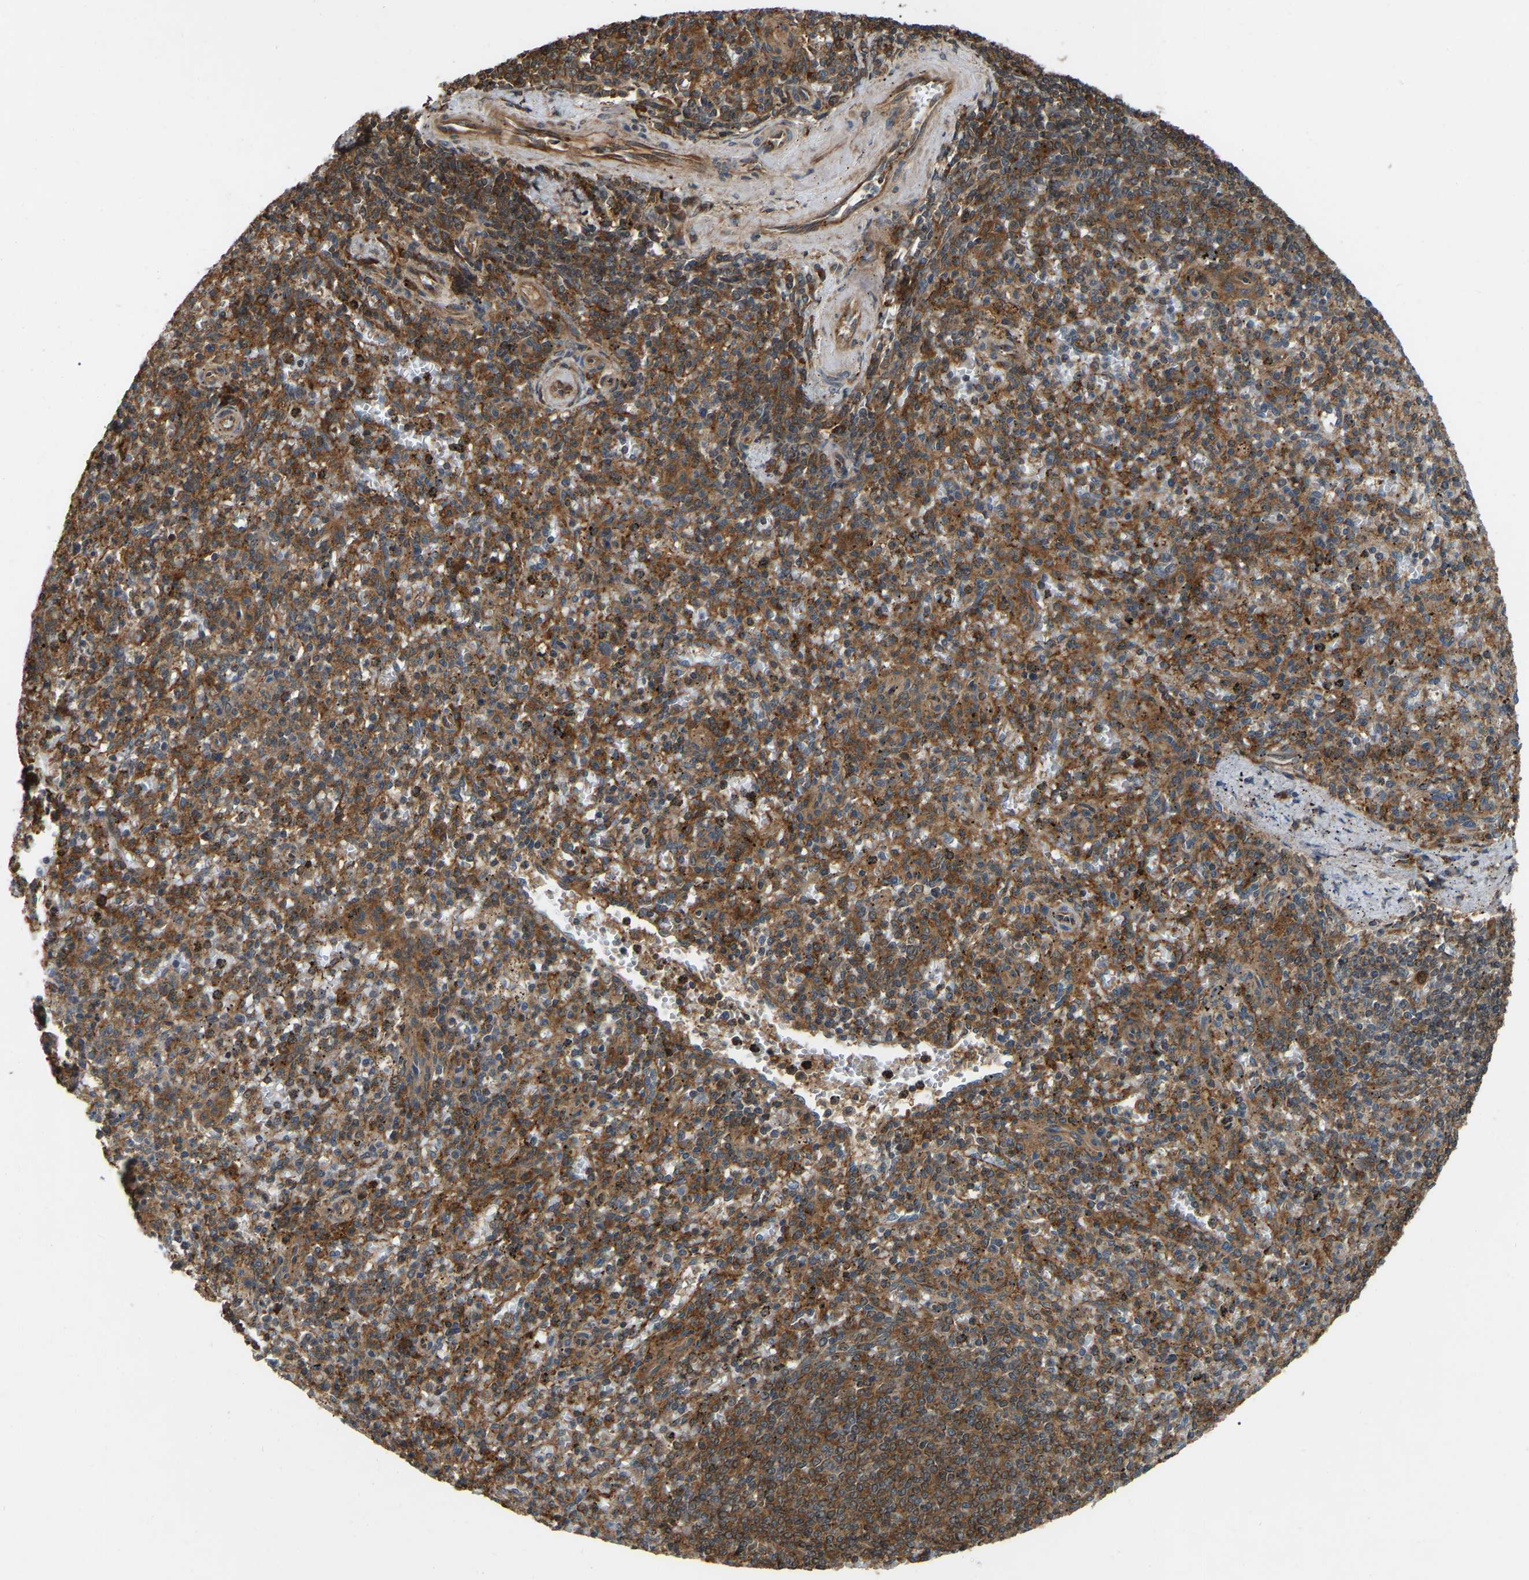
{"staining": {"intensity": "strong", "quantity": ">75%", "location": "cytoplasmic/membranous"}, "tissue": "spleen", "cell_type": "Cells in red pulp", "image_type": "normal", "snomed": [{"axis": "morphology", "description": "Normal tissue, NOS"}, {"axis": "topography", "description": "Spleen"}], "caption": "Cells in red pulp reveal strong cytoplasmic/membranous staining in approximately >75% of cells in benign spleen.", "gene": "SAMD9L", "patient": {"sex": "male", "age": 72}}